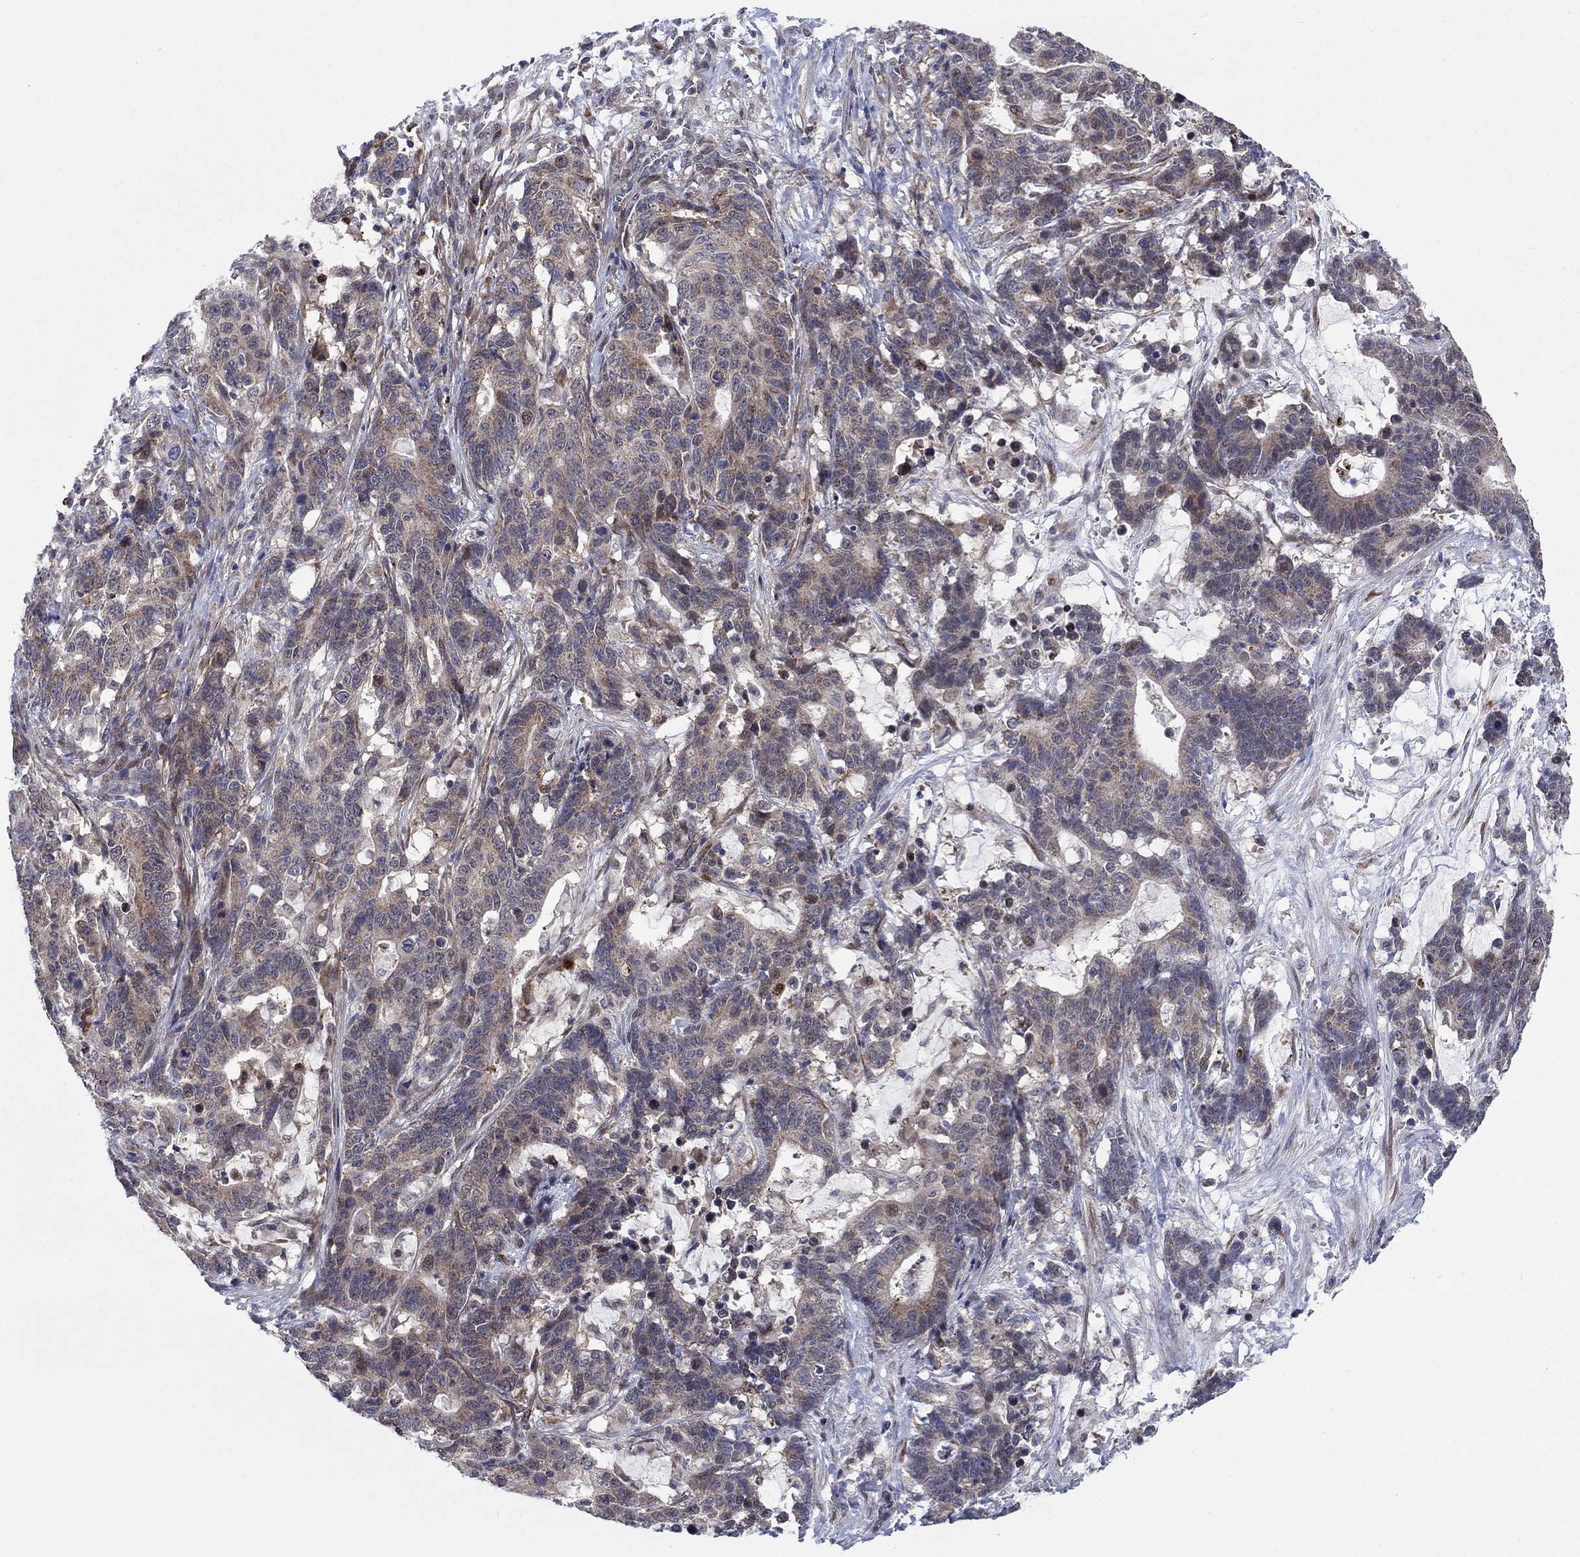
{"staining": {"intensity": "moderate", "quantity": "25%-75%", "location": "cytoplasmic/membranous"}, "tissue": "stomach cancer", "cell_type": "Tumor cells", "image_type": "cancer", "snomed": [{"axis": "morphology", "description": "Normal tissue, NOS"}, {"axis": "morphology", "description": "Adenocarcinoma, NOS"}, {"axis": "topography", "description": "Stomach"}], "caption": "The histopathology image shows a brown stain indicating the presence of a protein in the cytoplasmic/membranous of tumor cells in stomach cancer (adenocarcinoma).", "gene": "SLC35F2", "patient": {"sex": "female", "age": 64}}